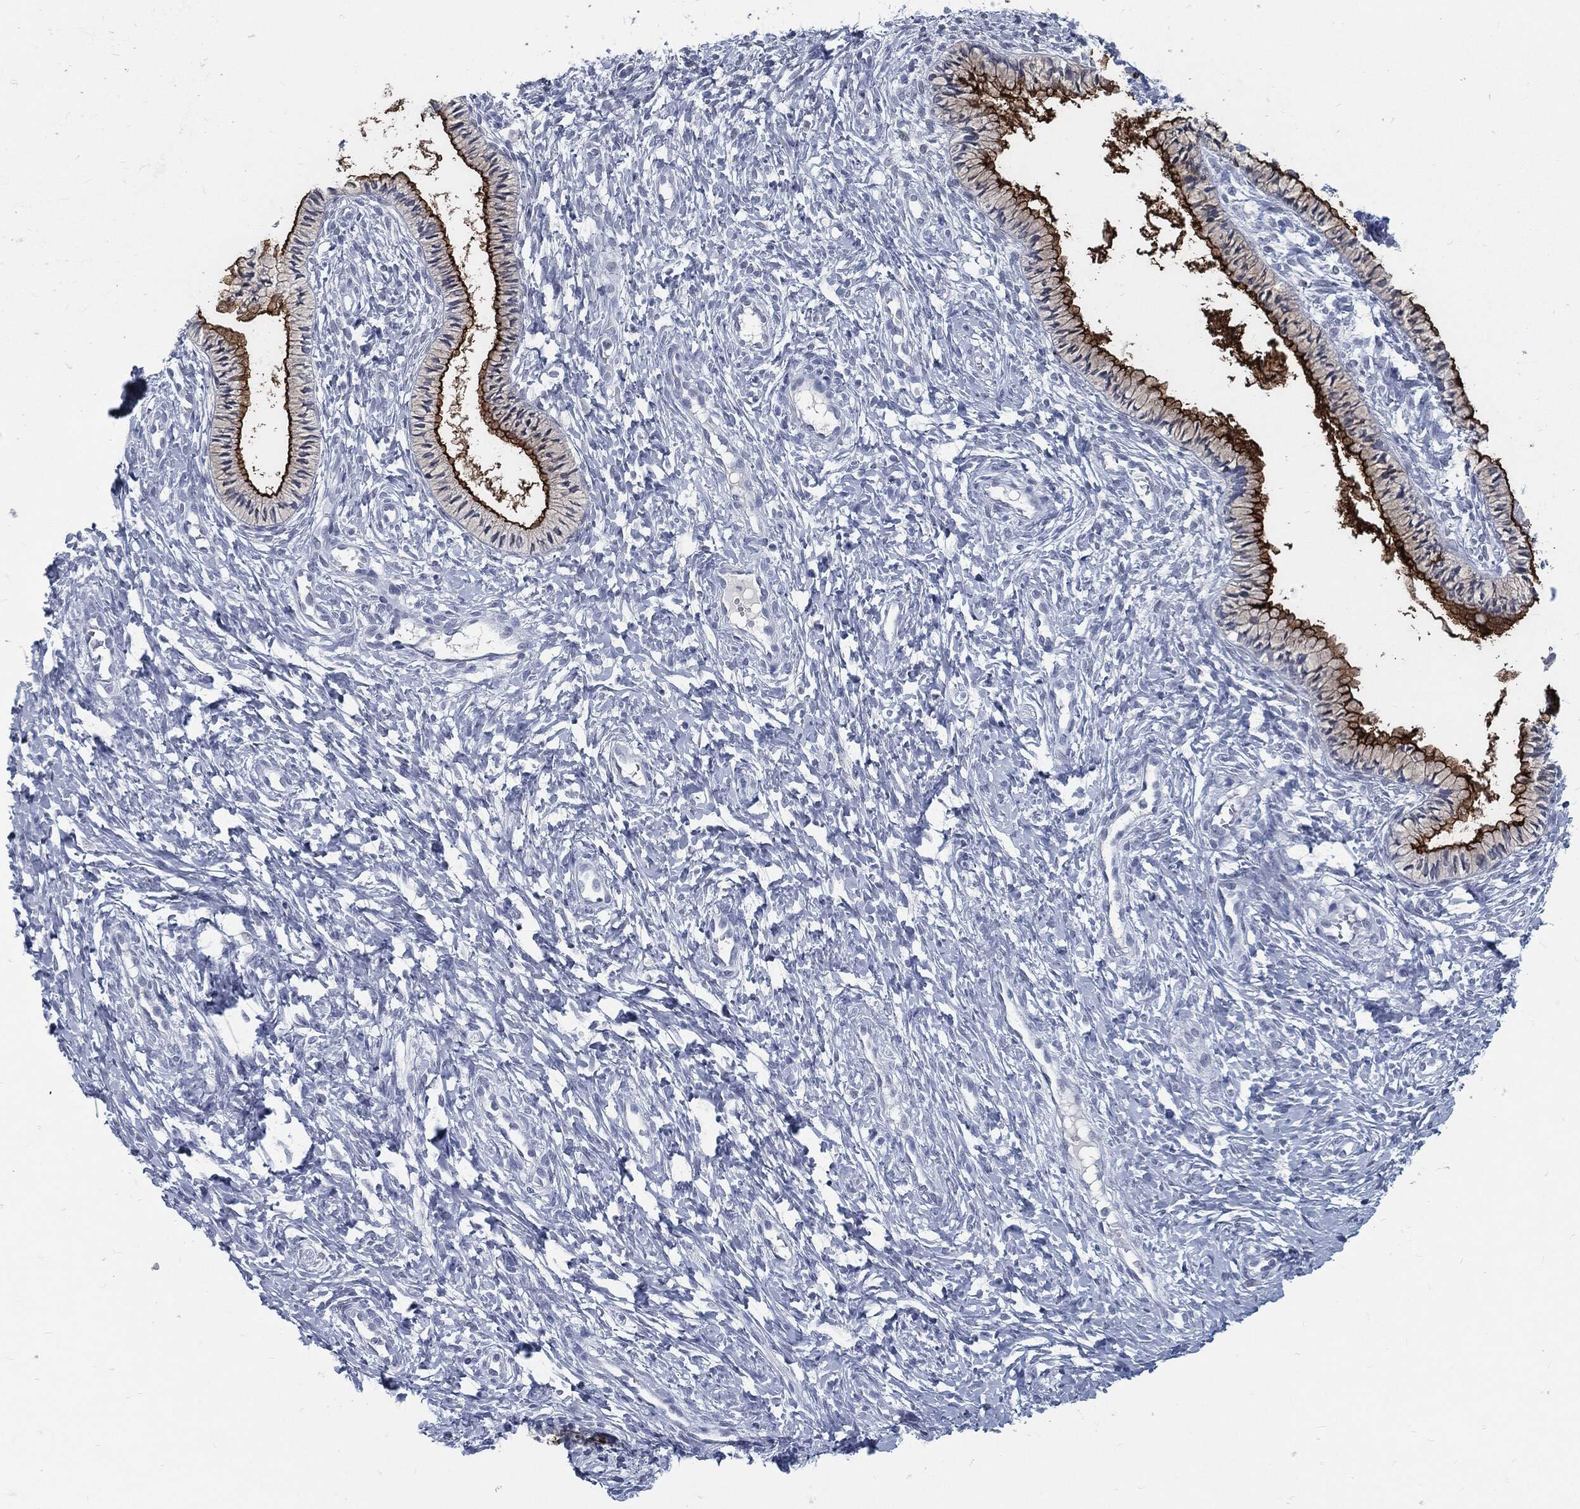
{"staining": {"intensity": "strong", "quantity": ">75%", "location": "cytoplasmic/membranous"}, "tissue": "cervix", "cell_type": "Glandular cells", "image_type": "normal", "snomed": [{"axis": "morphology", "description": "Normal tissue, NOS"}, {"axis": "topography", "description": "Cervix"}], "caption": "Immunohistochemical staining of benign human cervix demonstrates strong cytoplasmic/membranous protein positivity in about >75% of glandular cells.", "gene": "PROM1", "patient": {"sex": "female", "age": 39}}